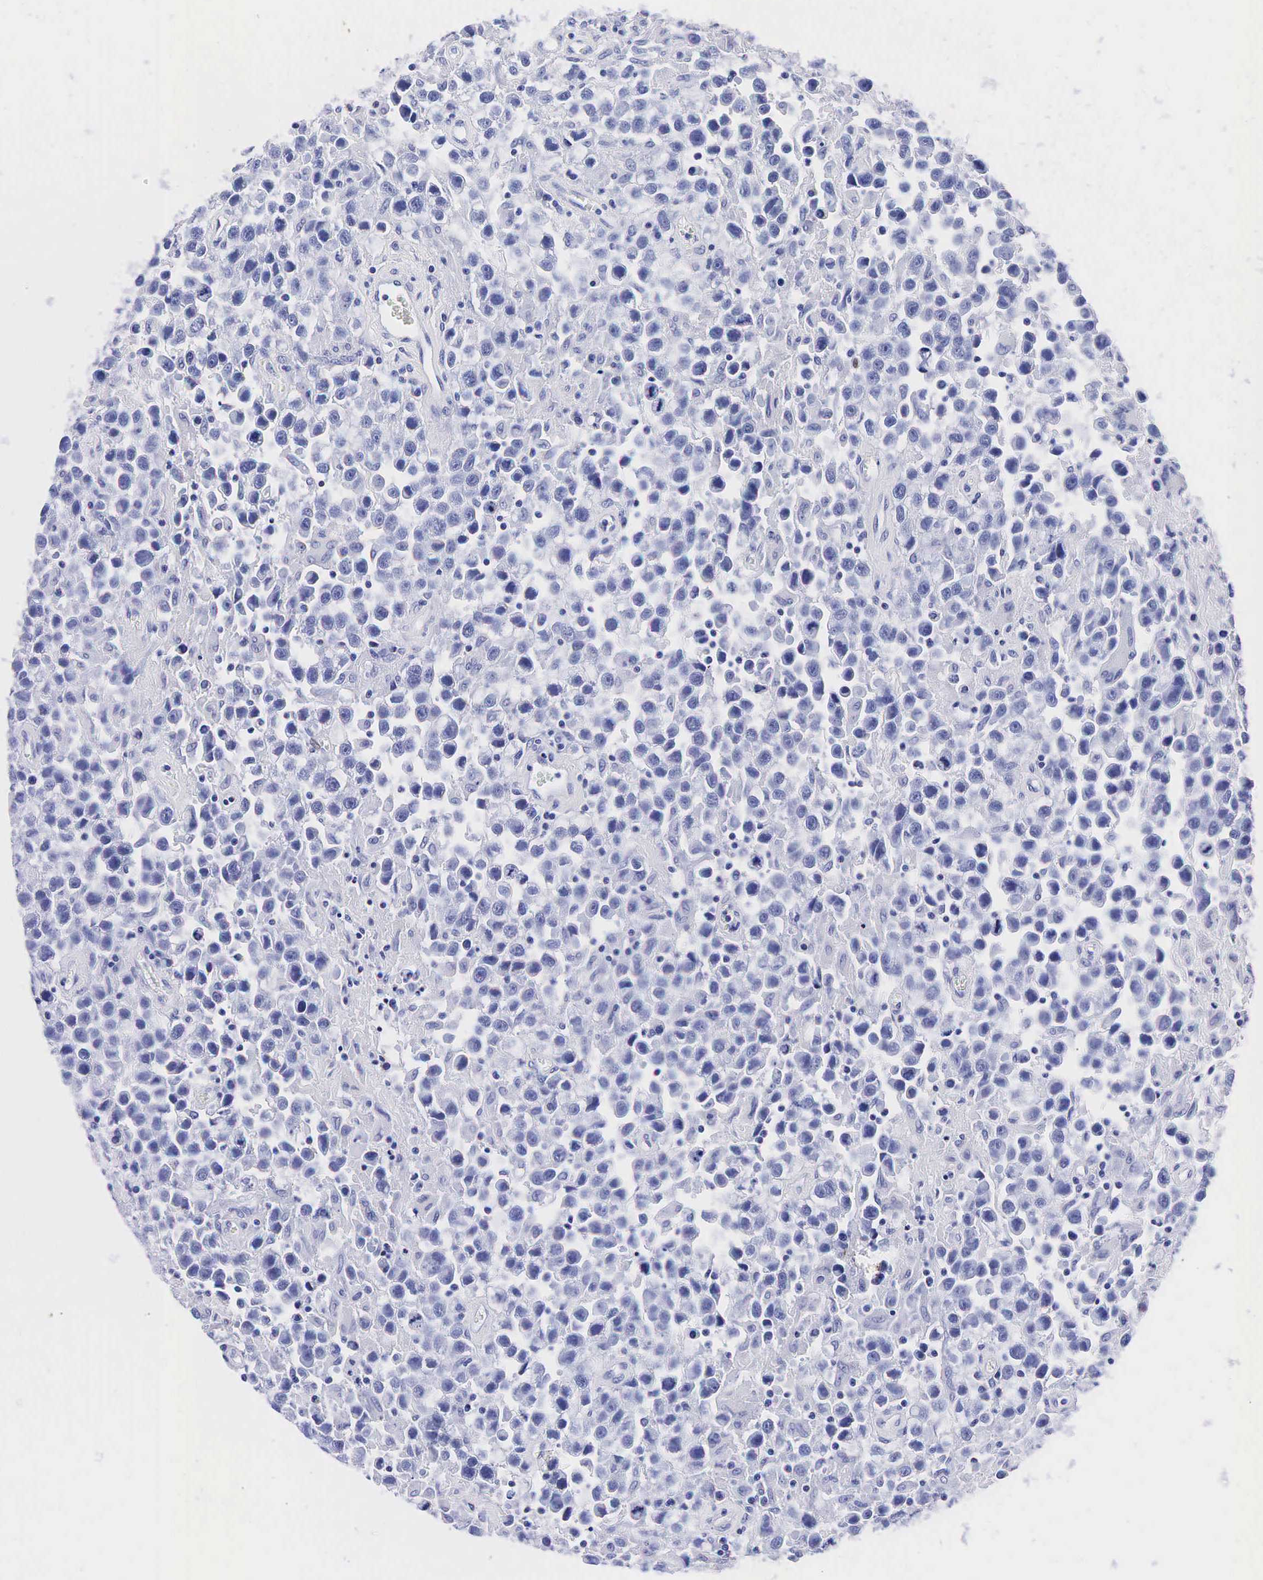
{"staining": {"intensity": "negative", "quantity": "none", "location": "none"}, "tissue": "testis cancer", "cell_type": "Tumor cells", "image_type": "cancer", "snomed": [{"axis": "morphology", "description": "Seminoma, NOS"}, {"axis": "topography", "description": "Testis"}], "caption": "Tumor cells show no significant protein staining in testis cancer (seminoma).", "gene": "TG", "patient": {"sex": "male", "age": 43}}